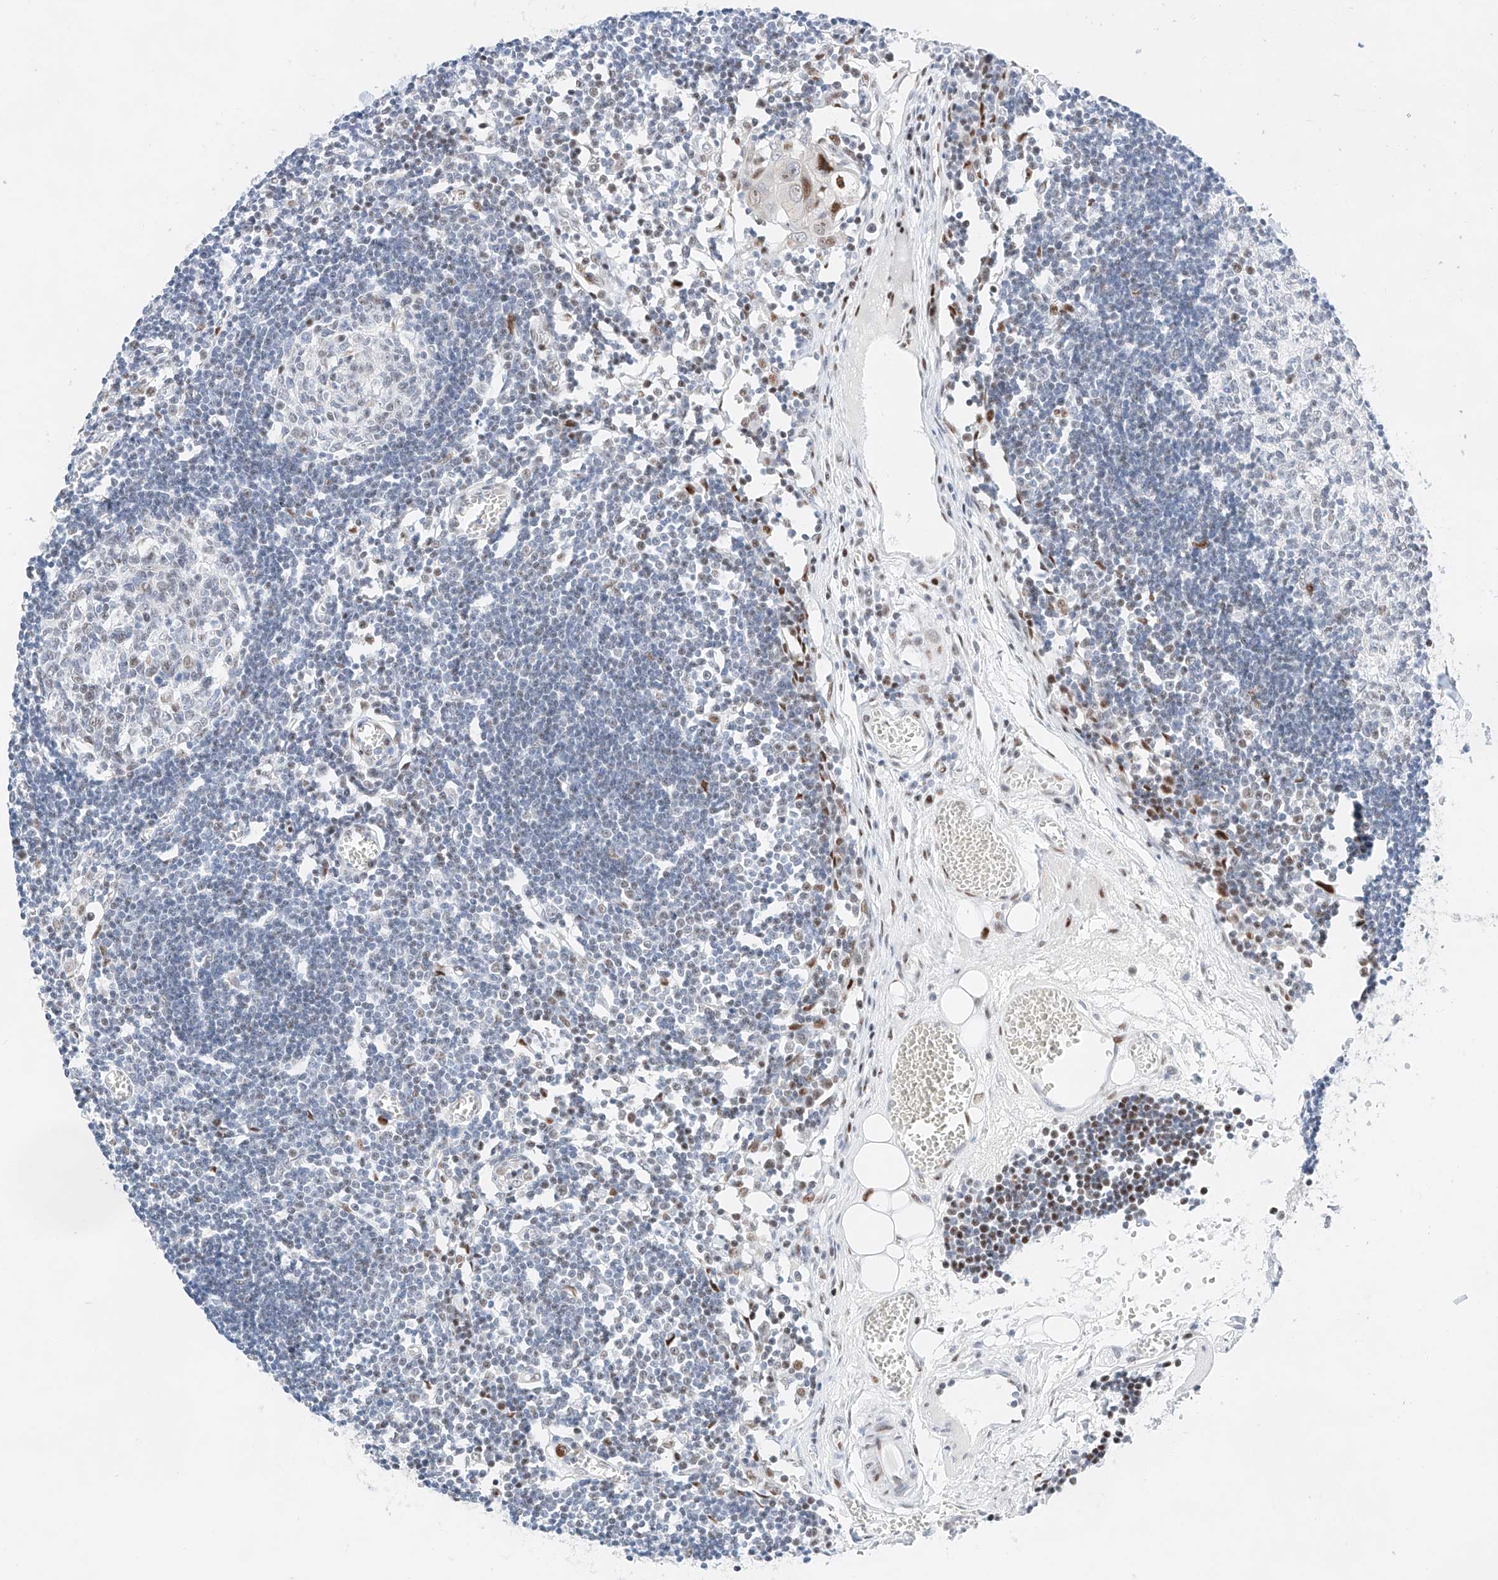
{"staining": {"intensity": "weak", "quantity": "<25%", "location": "nuclear"}, "tissue": "lymph node", "cell_type": "Germinal center cells", "image_type": "normal", "snomed": [{"axis": "morphology", "description": "Normal tissue, NOS"}, {"axis": "topography", "description": "Lymph node"}], "caption": "Immunohistochemical staining of unremarkable human lymph node exhibits no significant expression in germinal center cells.", "gene": "NT5C3B", "patient": {"sex": "female", "age": 11}}